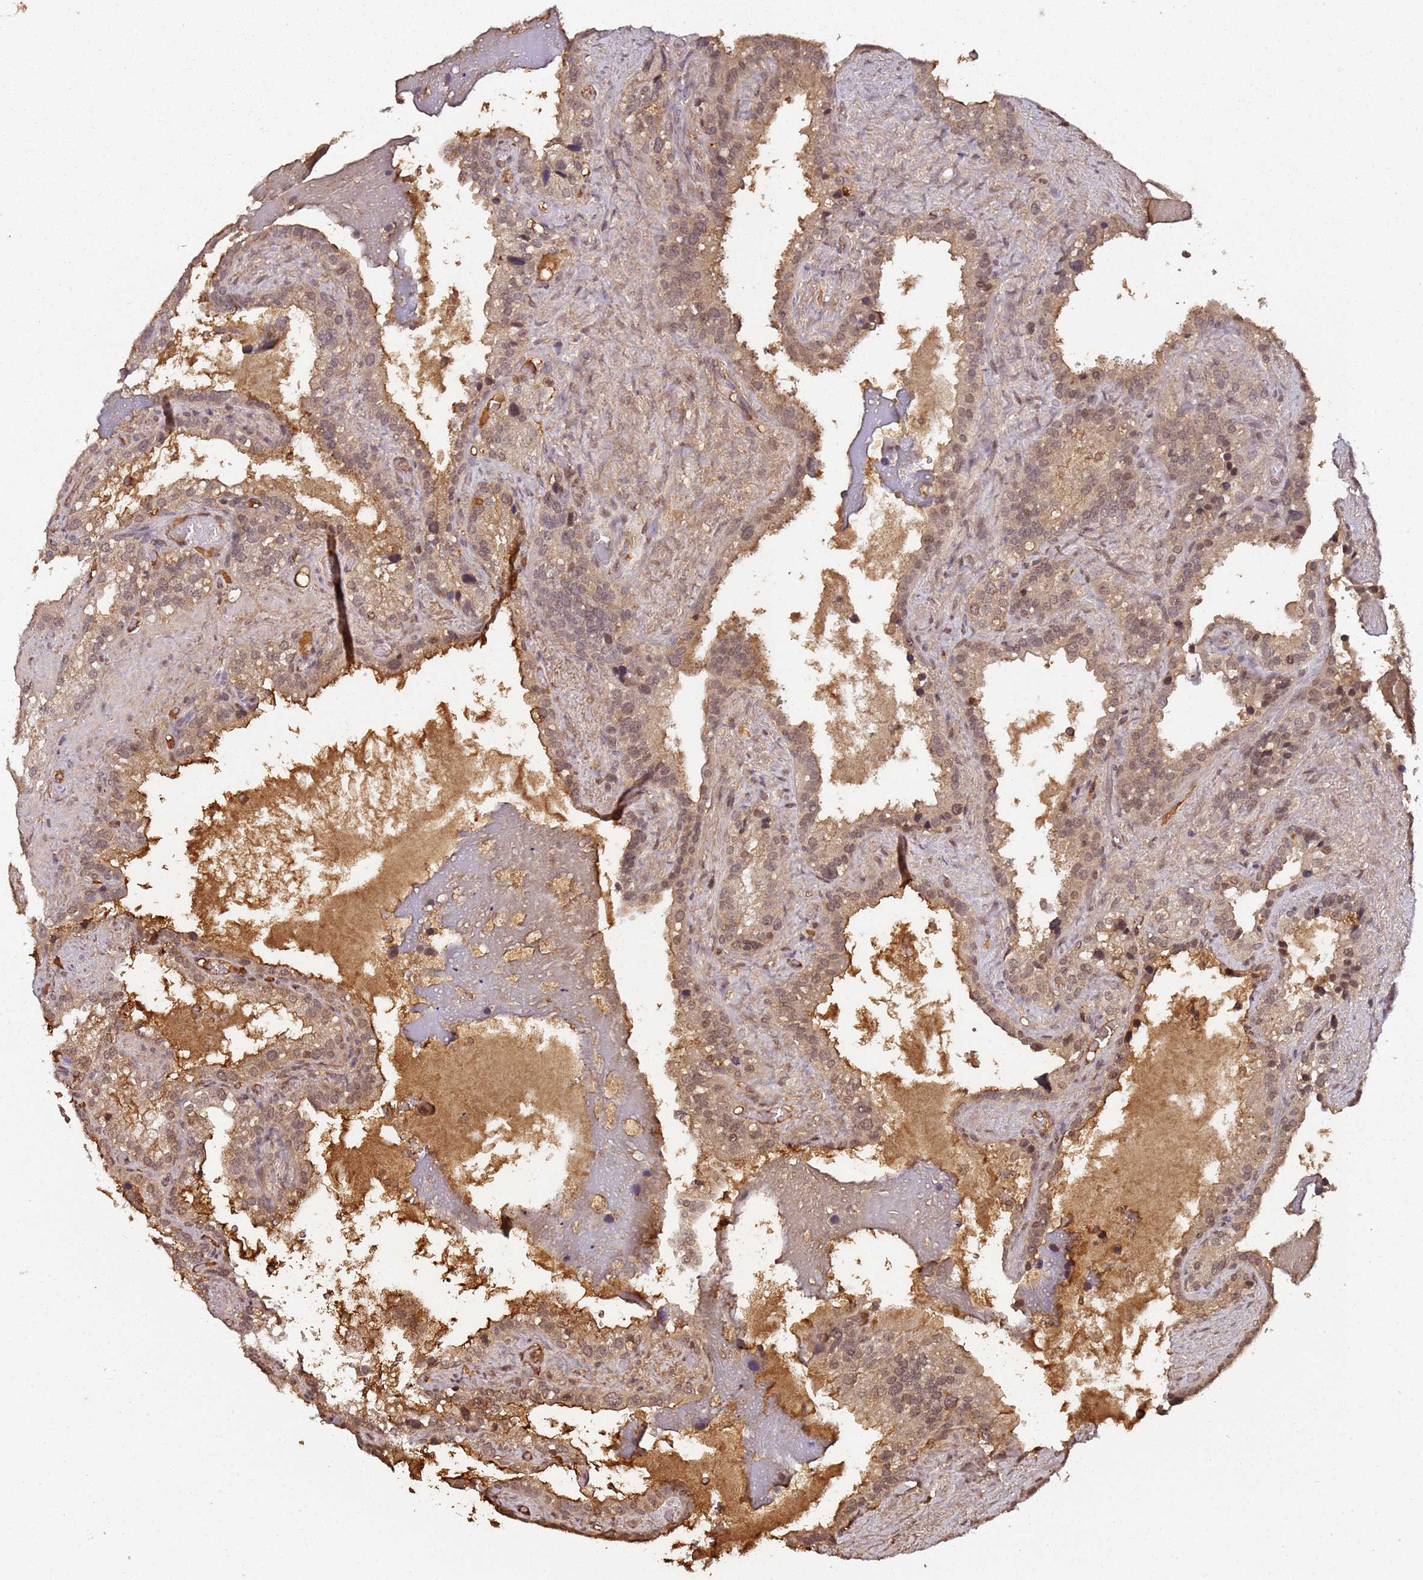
{"staining": {"intensity": "weak", "quantity": "25%-75%", "location": "cytoplasmic/membranous,nuclear"}, "tissue": "seminal vesicle", "cell_type": "Glandular cells", "image_type": "normal", "snomed": [{"axis": "morphology", "description": "Normal tissue, NOS"}, {"axis": "topography", "description": "Prostate"}, {"axis": "topography", "description": "Seminal veicle"}], "caption": "Normal seminal vesicle reveals weak cytoplasmic/membranous,nuclear positivity in about 25%-75% of glandular cells.", "gene": "COL1A2", "patient": {"sex": "male", "age": 68}}